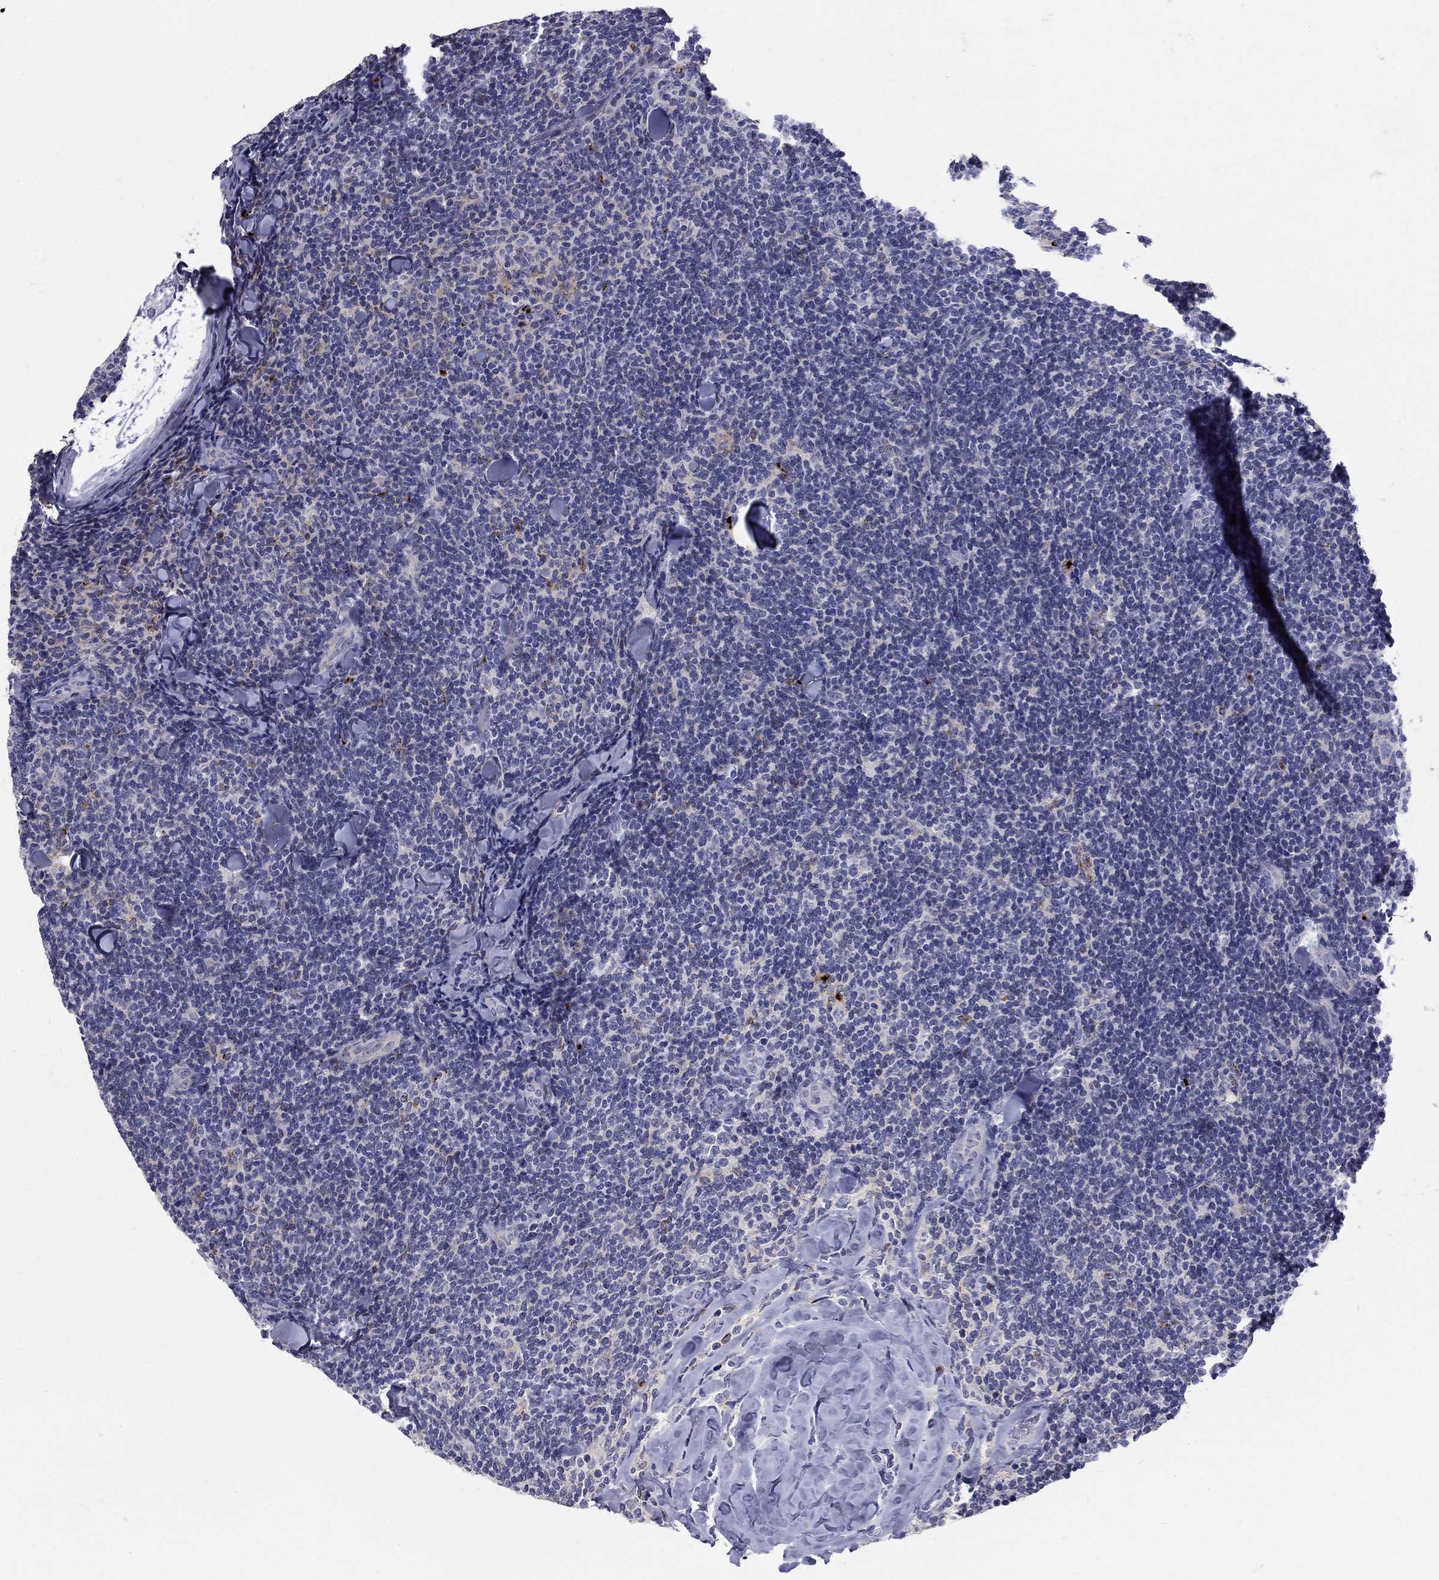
{"staining": {"intensity": "negative", "quantity": "none", "location": "none"}, "tissue": "lymphoma", "cell_type": "Tumor cells", "image_type": "cancer", "snomed": [{"axis": "morphology", "description": "Malignant lymphoma, non-Hodgkin's type, Low grade"}, {"axis": "topography", "description": "Lymph node"}], "caption": "Tumor cells show no significant protein staining in malignant lymphoma, non-Hodgkin's type (low-grade).", "gene": "TP53TG5", "patient": {"sex": "female", "age": 56}}